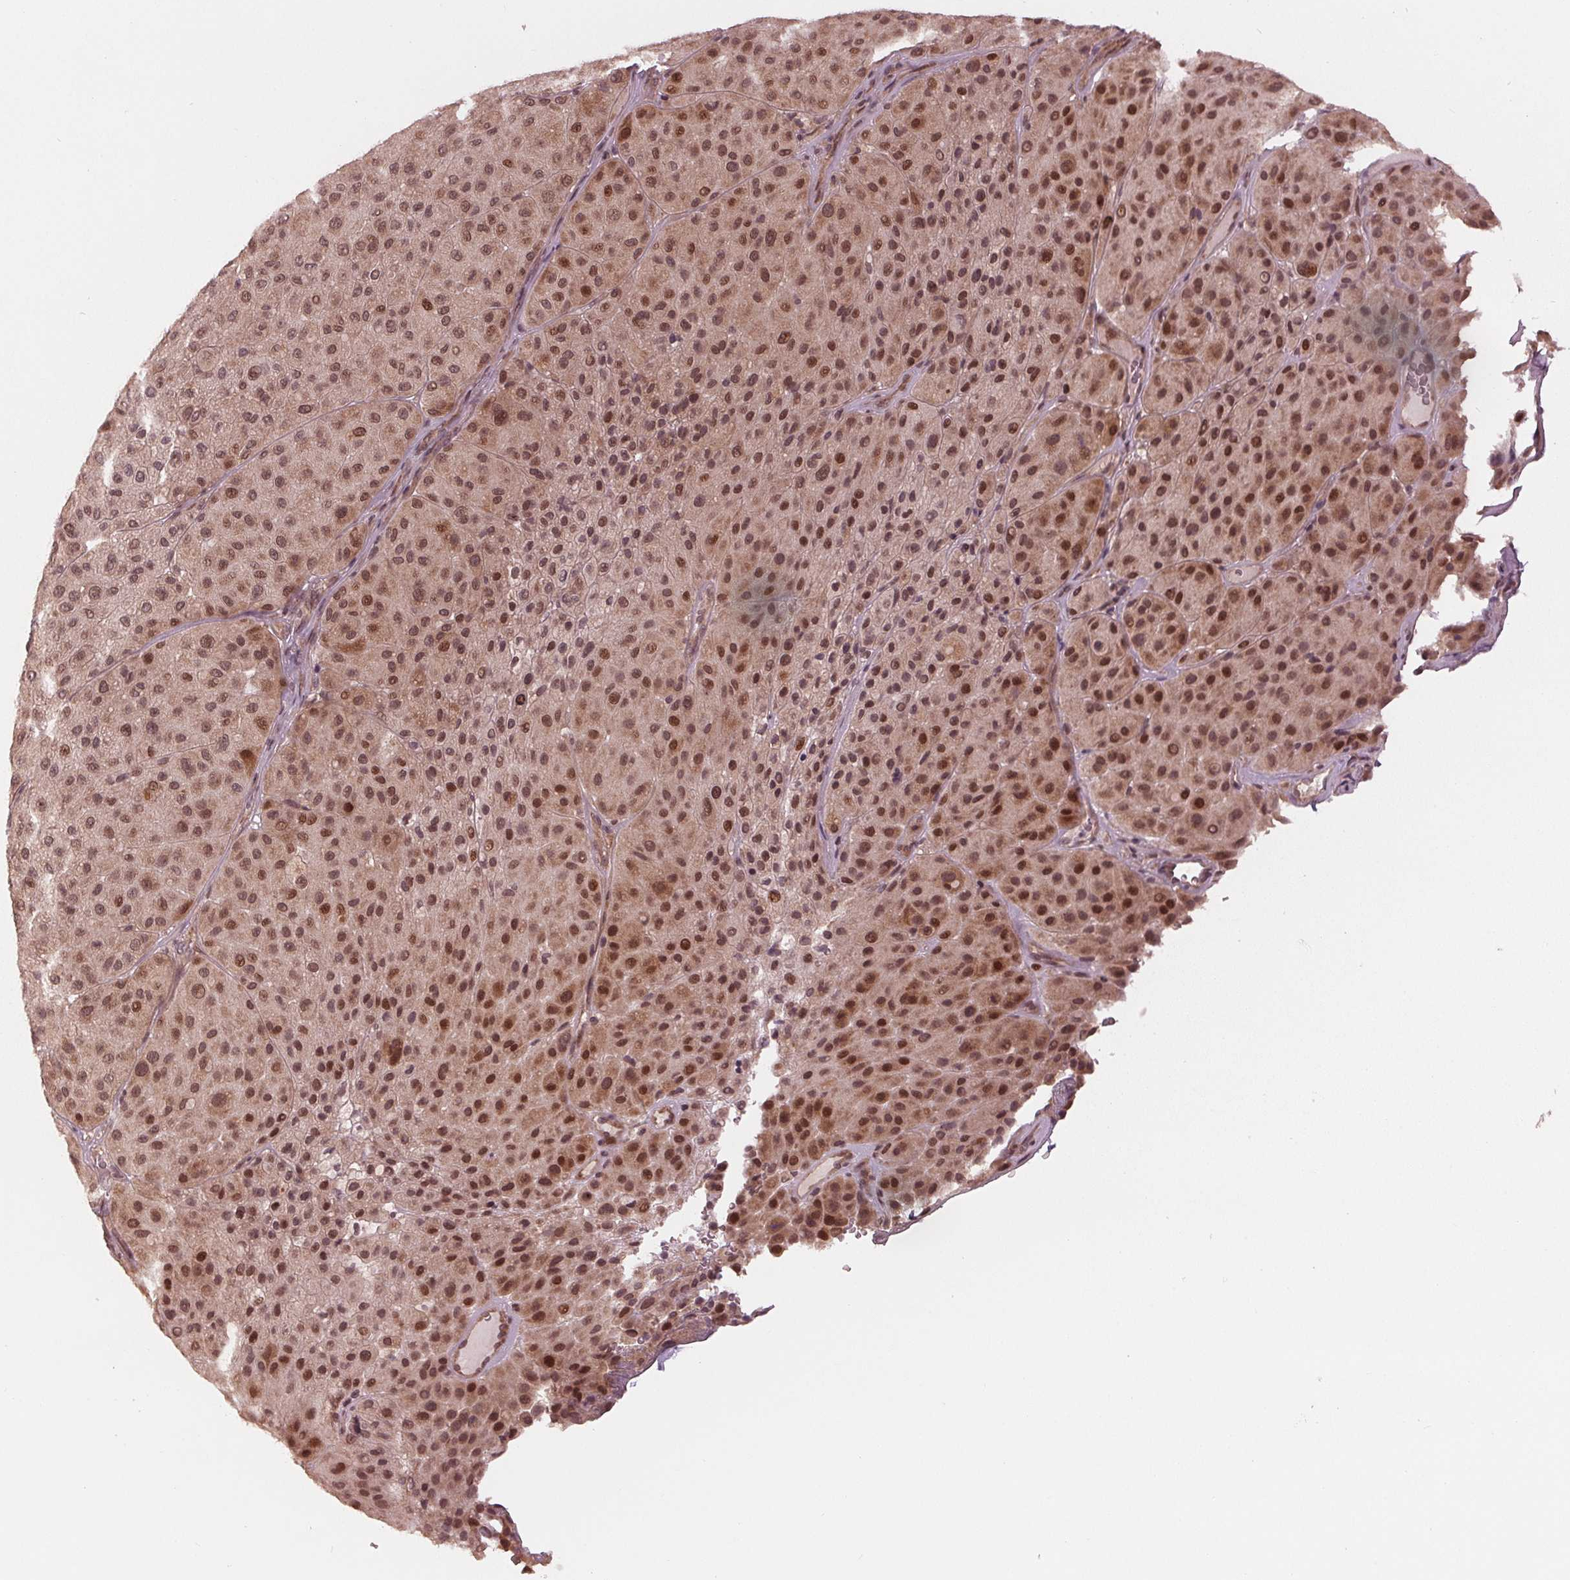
{"staining": {"intensity": "moderate", "quantity": ">75%", "location": "cytoplasmic/membranous,nuclear"}, "tissue": "melanoma", "cell_type": "Tumor cells", "image_type": "cancer", "snomed": [{"axis": "morphology", "description": "Malignant melanoma, Metastatic site"}, {"axis": "topography", "description": "Smooth muscle"}], "caption": "This image exhibits IHC staining of human malignant melanoma (metastatic site), with medium moderate cytoplasmic/membranous and nuclear staining in approximately >75% of tumor cells.", "gene": "ZNF471", "patient": {"sex": "male", "age": 41}}